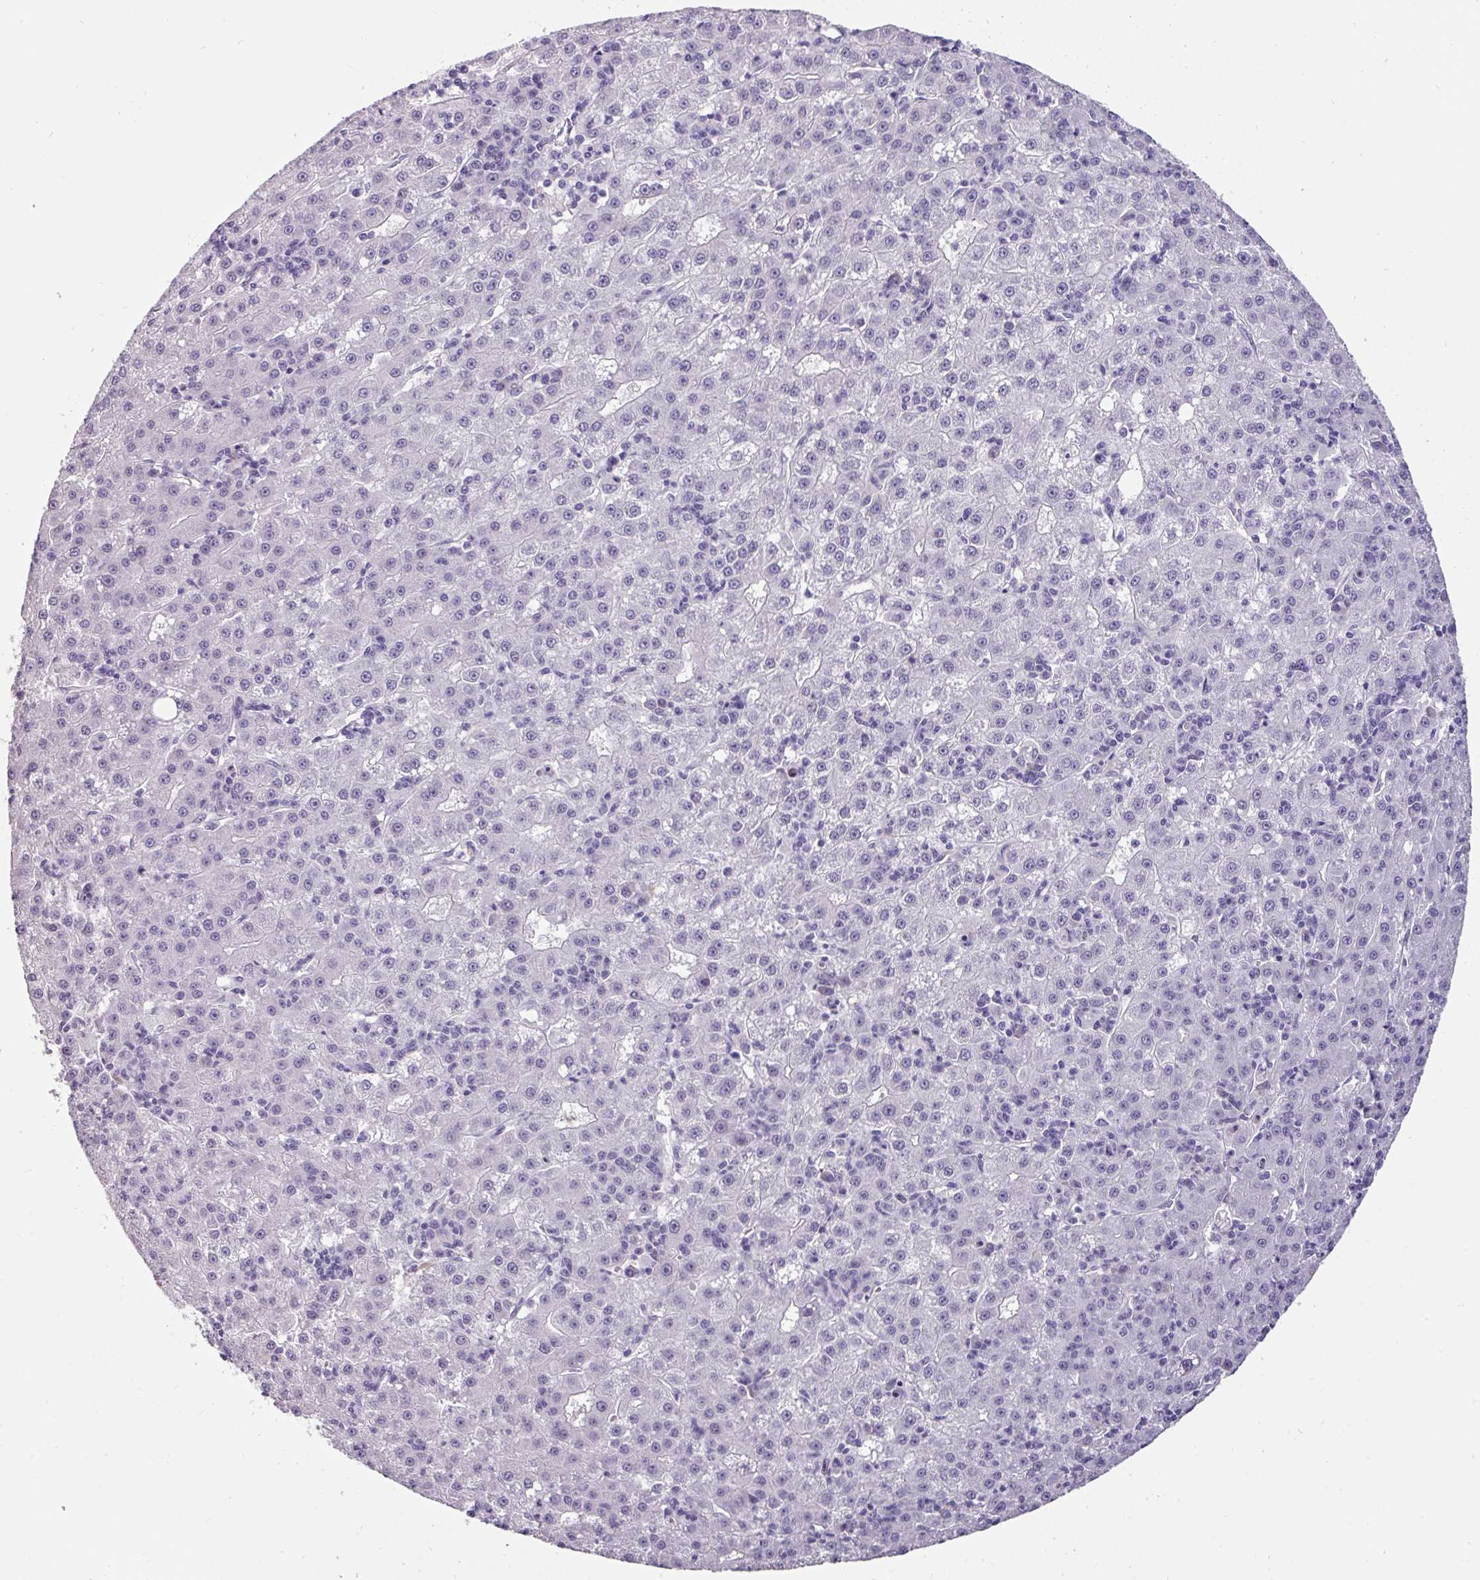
{"staining": {"intensity": "negative", "quantity": "none", "location": "none"}, "tissue": "liver cancer", "cell_type": "Tumor cells", "image_type": "cancer", "snomed": [{"axis": "morphology", "description": "Carcinoma, Hepatocellular, NOS"}, {"axis": "topography", "description": "Liver"}], "caption": "Micrograph shows no protein expression in tumor cells of liver hepatocellular carcinoma tissue.", "gene": "EYA3", "patient": {"sex": "male", "age": 76}}